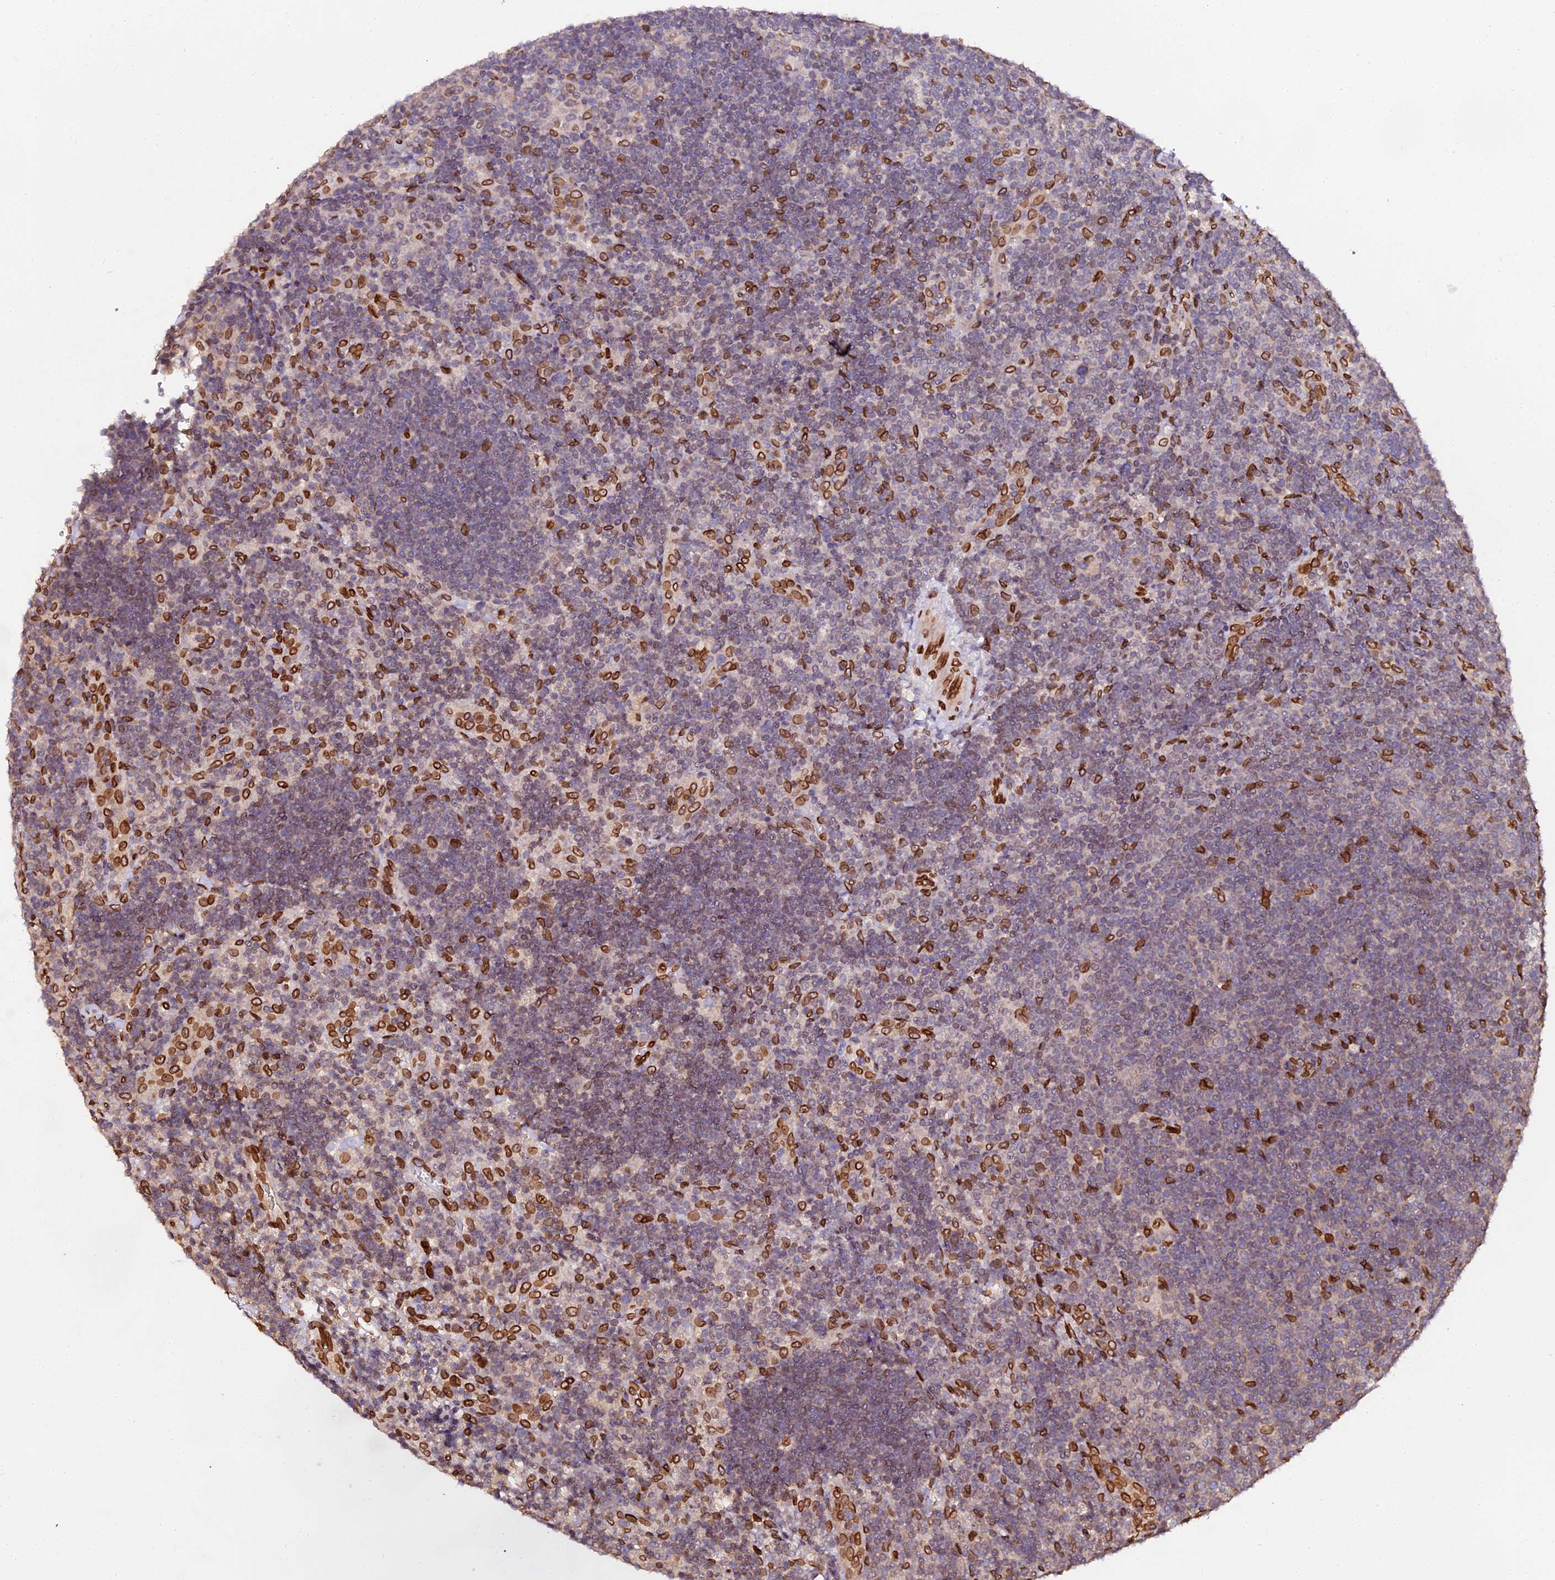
{"staining": {"intensity": "moderate", "quantity": "25%-75%", "location": "cytoplasmic/membranous,nuclear"}, "tissue": "lymphoma", "cell_type": "Tumor cells", "image_type": "cancer", "snomed": [{"axis": "morphology", "description": "Hodgkin's disease, NOS"}, {"axis": "topography", "description": "Lymph node"}], "caption": "Hodgkin's disease was stained to show a protein in brown. There is medium levels of moderate cytoplasmic/membranous and nuclear positivity in about 25%-75% of tumor cells.", "gene": "ANAPC5", "patient": {"sex": "female", "age": 57}}